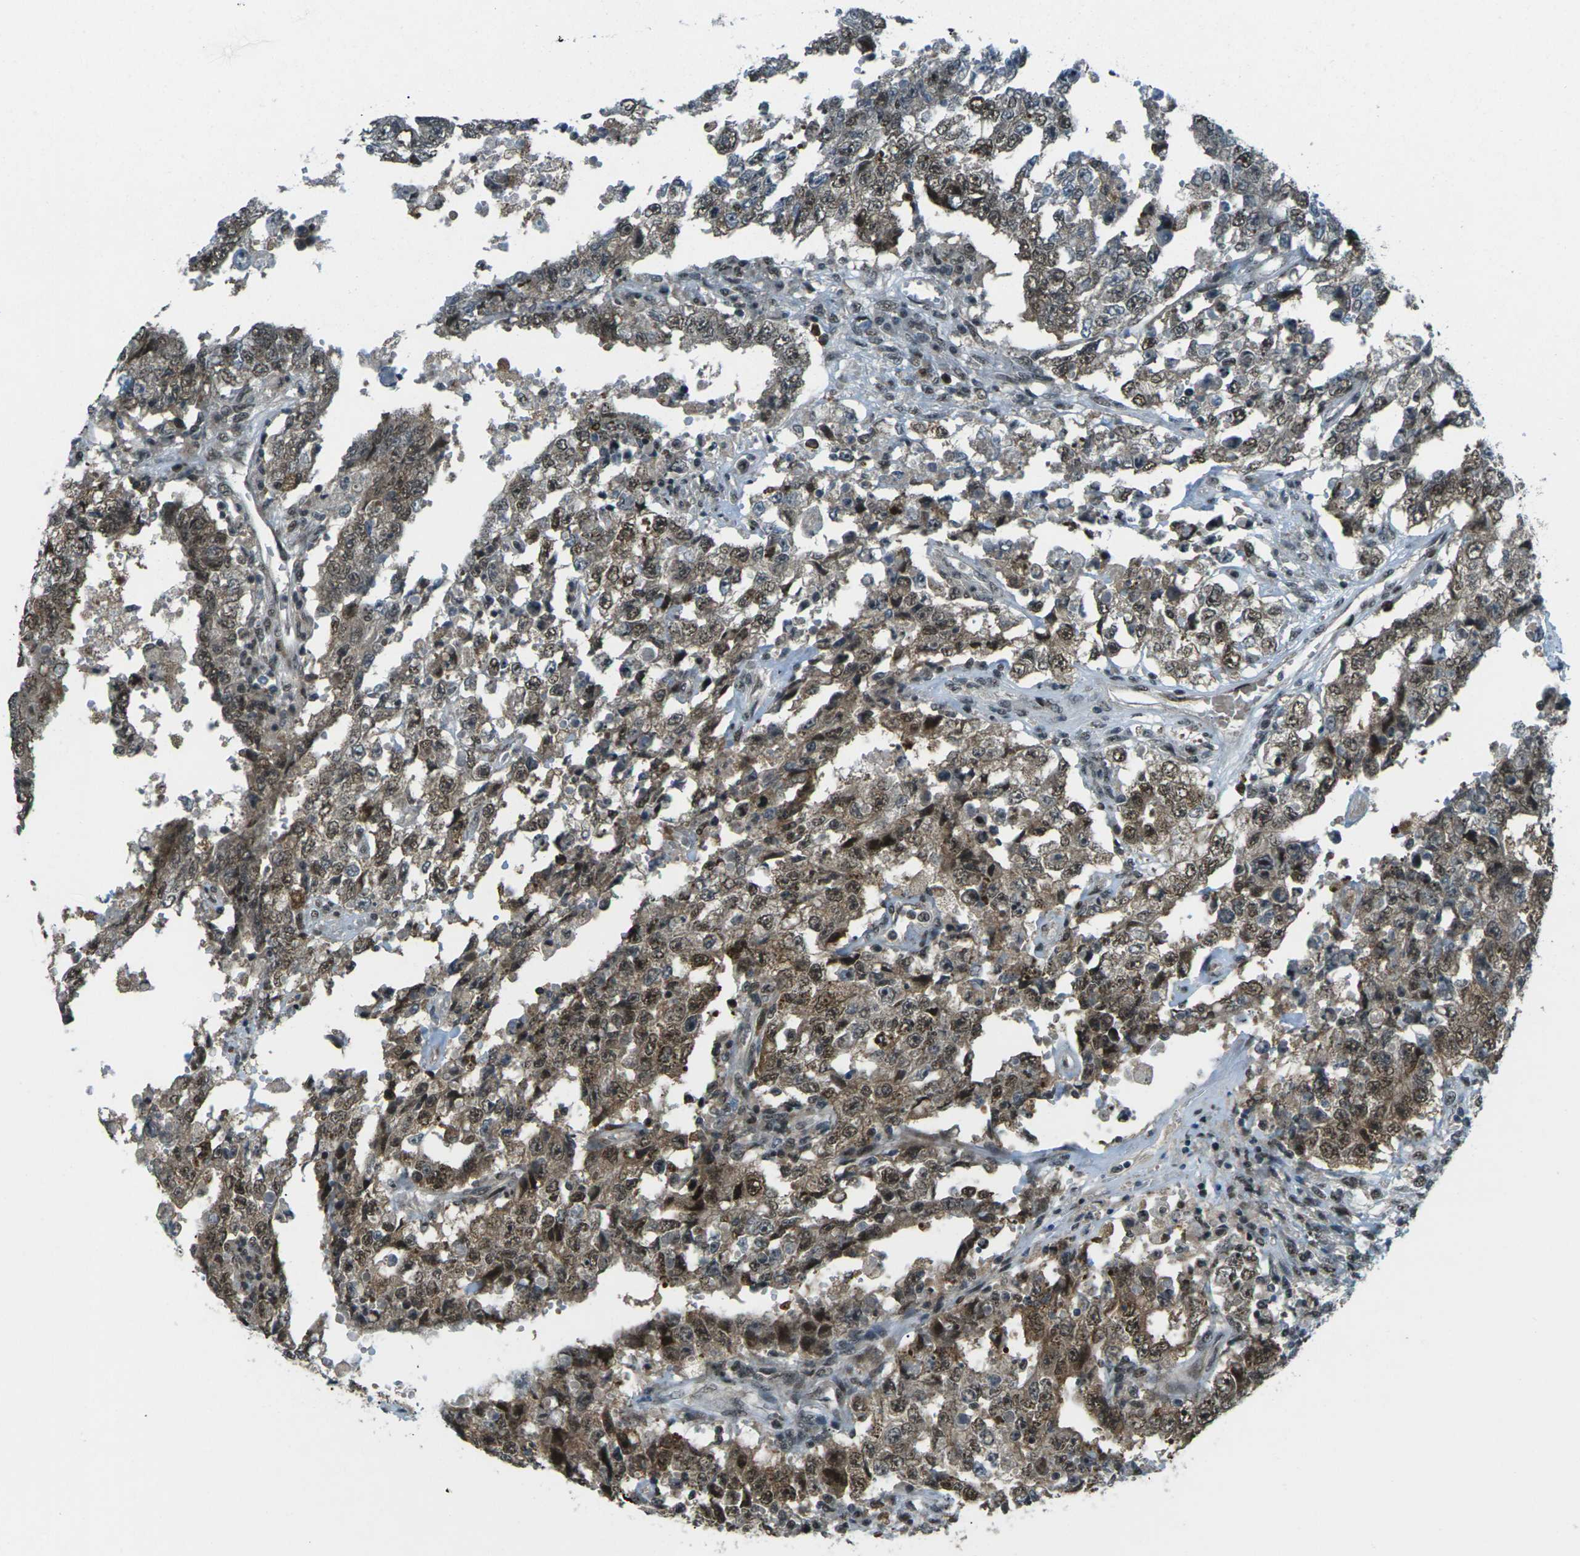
{"staining": {"intensity": "strong", "quantity": ">75%", "location": "cytoplasmic/membranous,nuclear"}, "tissue": "testis cancer", "cell_type": "Tumor cells", "image_type": "cancer", "snomed": [{"axis": "morphology", "description": "Carcinoma, Embryonal, NOS"}, {"axis": "topography", "description": "Testis"}], "caption": "Immunohistochemistry (IHC) of testis embryonal carcinoma reveals high levels of strong cytoplasmic/membranous and nuclear expression in about >75% of tumor cells.", "gene": "UBE2S", "patient": {"sex": "male", "age": 26}}